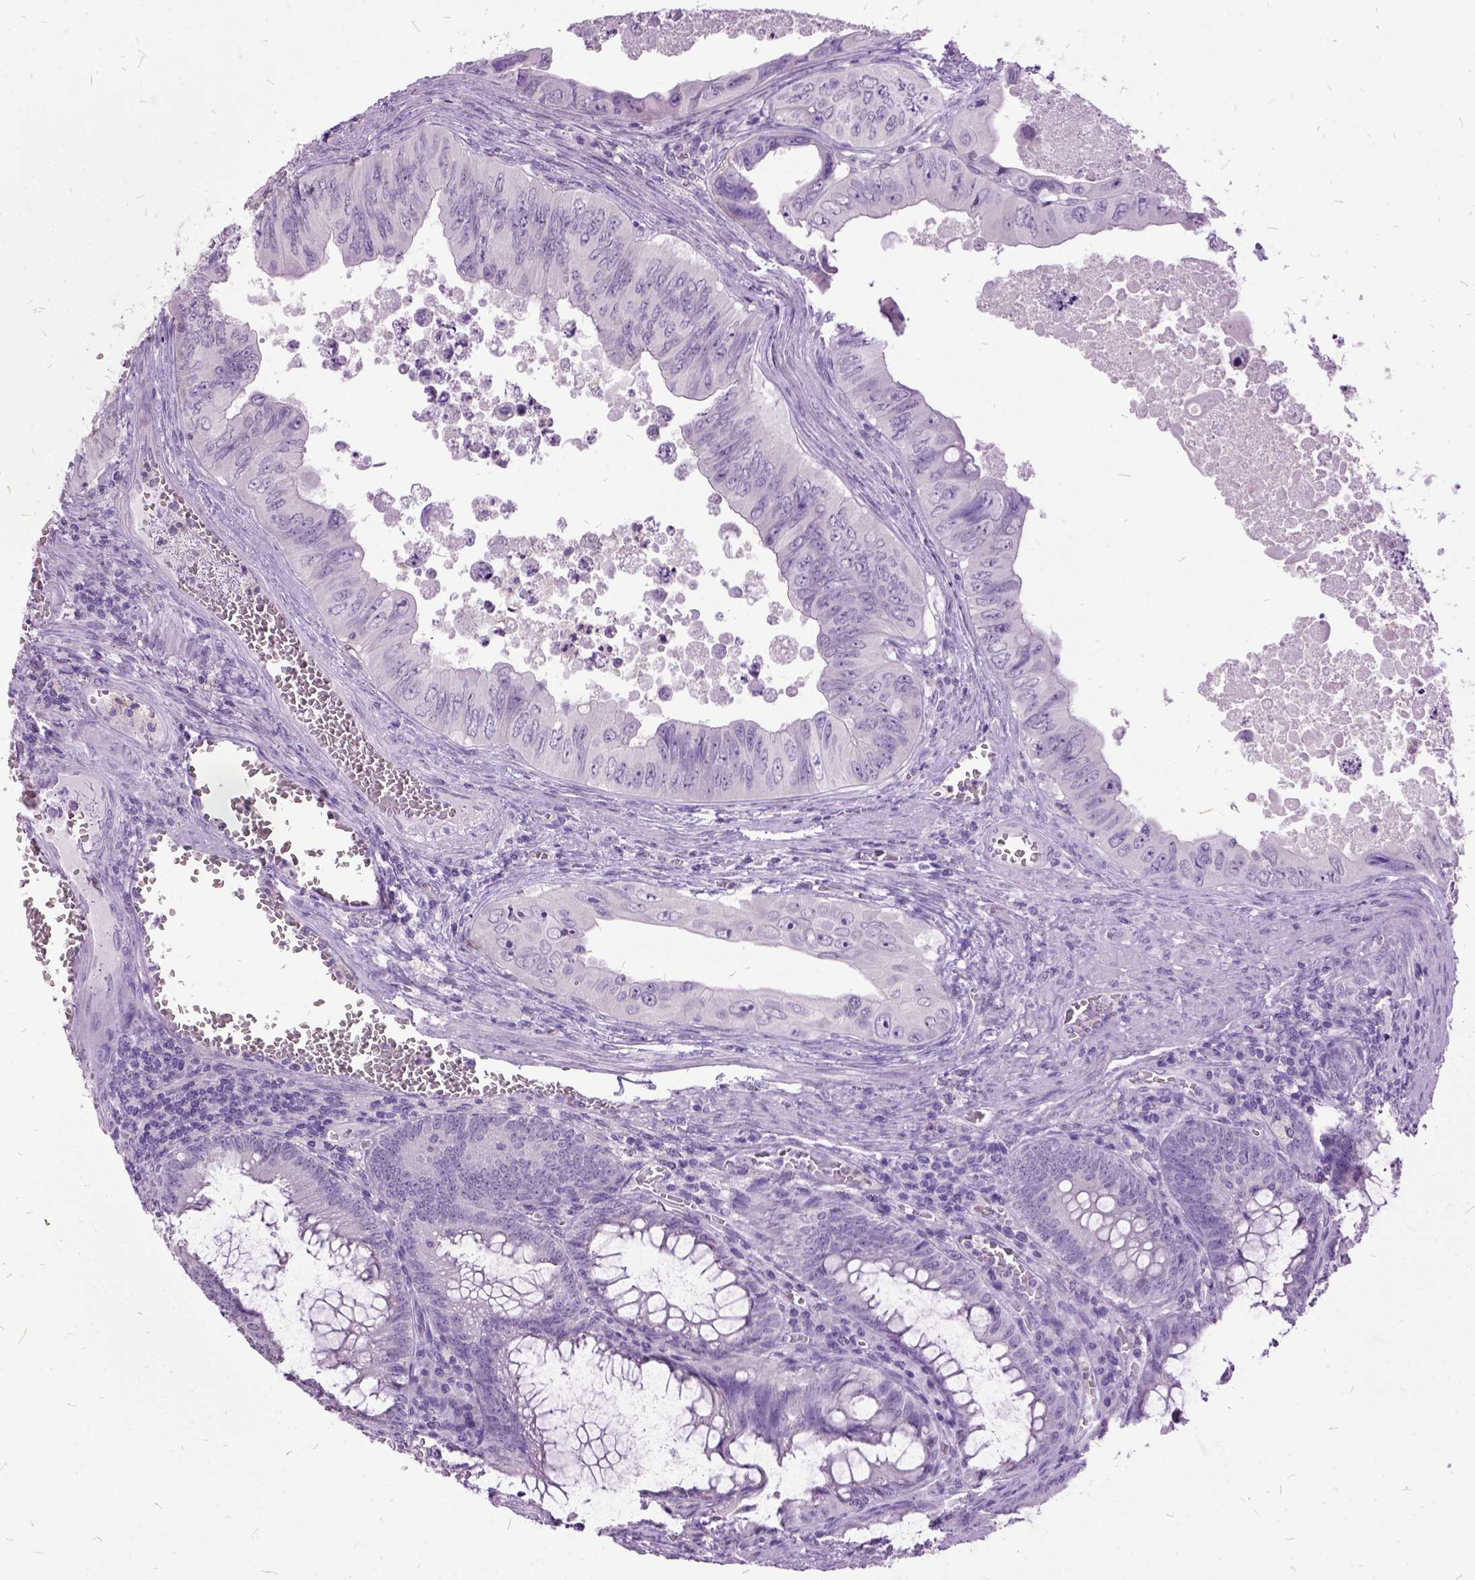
{"staining": {"intensity": "negative", "quantity": "none", "location": "none"}, "tissue": "colorectal cancer", "cell_type": "Tumor cells", "image_type": "cancer", "snomed": [{"axis": "morphology", "description": "Adenocarcinoma, NOS"}, {"axis": "topography", "description": "Colon"}], "caption": "This is an immunohistochemistry image of adenocarcinoma (colorectal). There is no positivity in tumor cells.", "gene": "MME", "patient": {"sex": "female", "age": 84}}